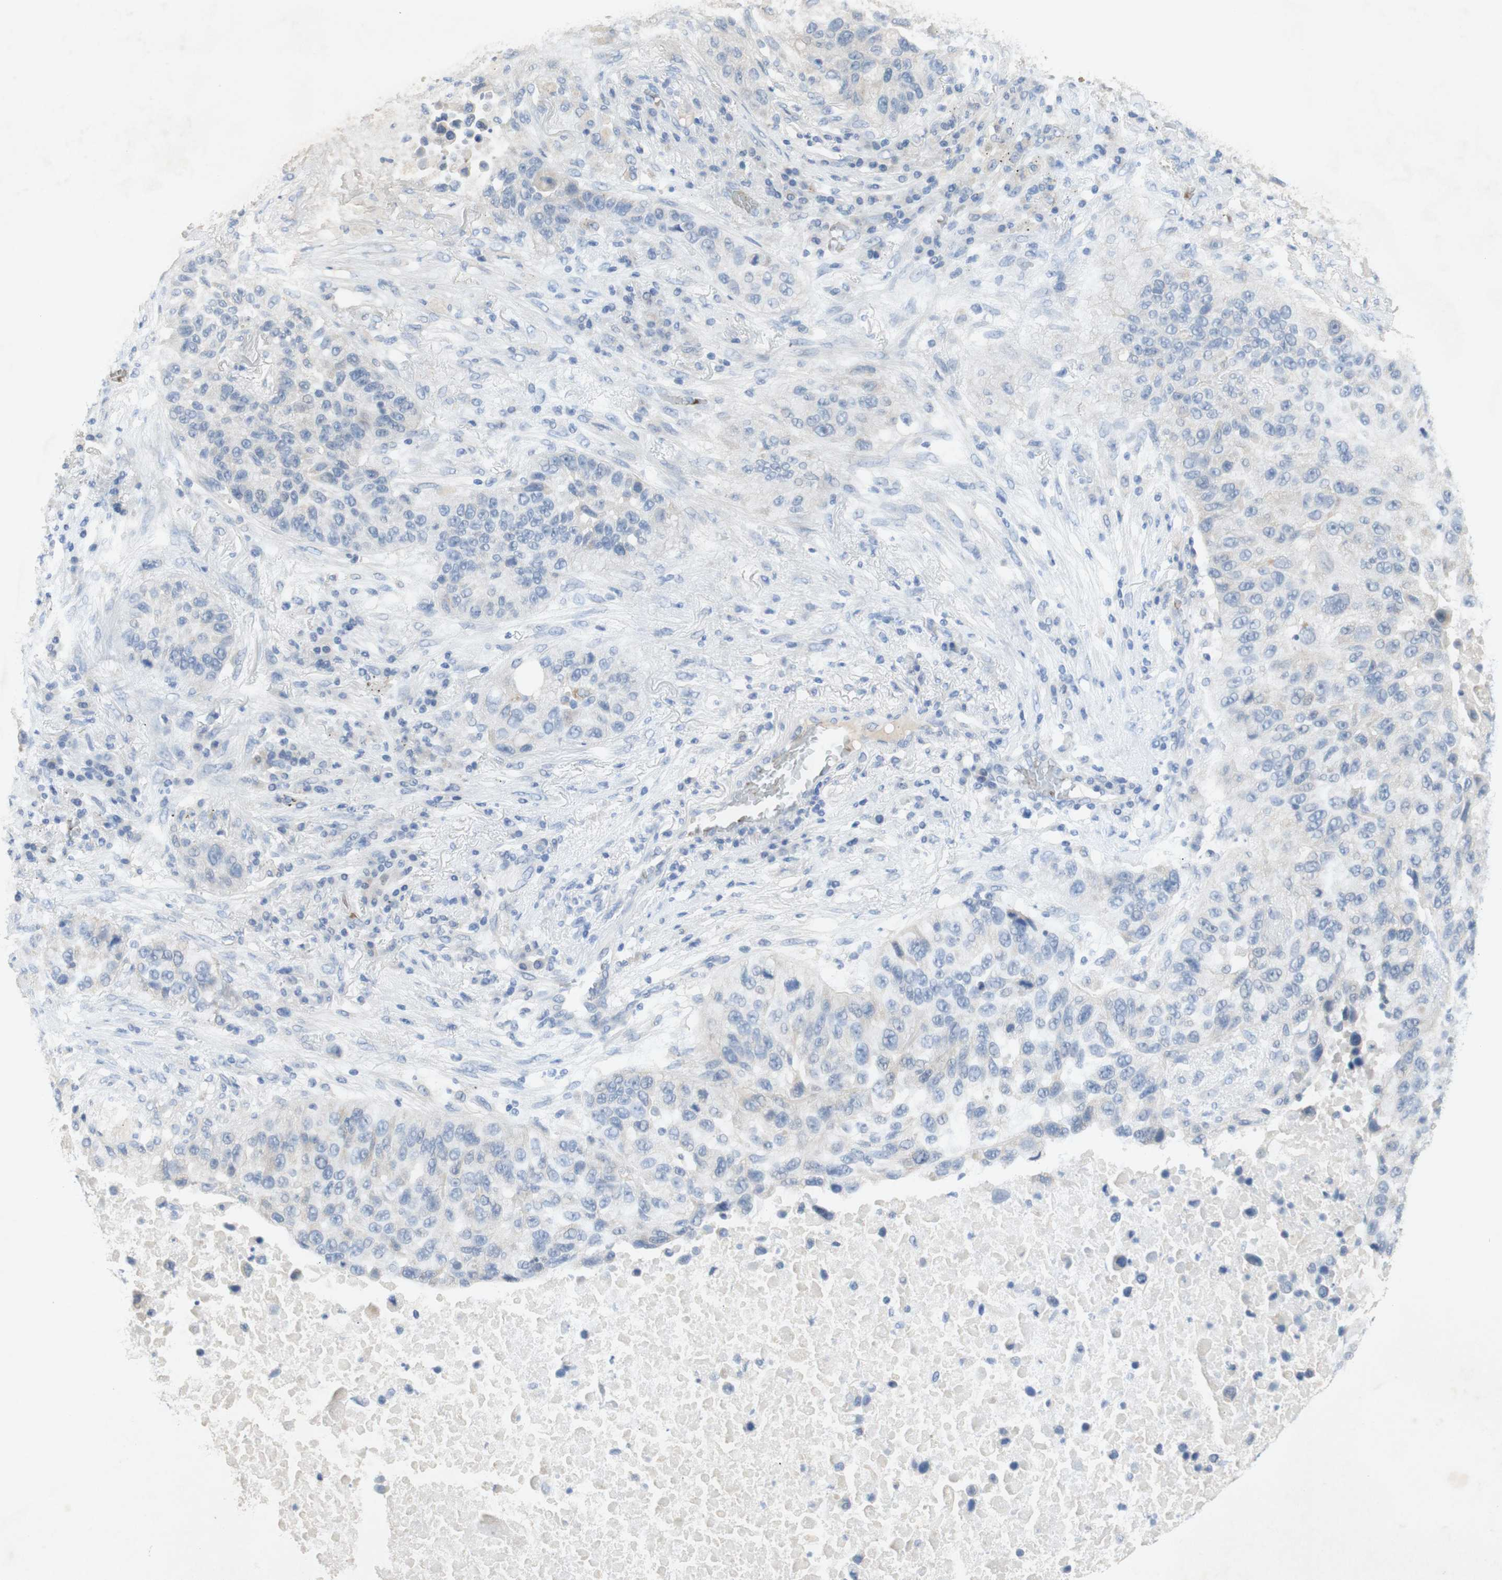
{"staining": {"intensity": "negative", "quantity": "none", "location": "none"}, "tissue": "lung cancer", "cell_type": "Tumor cells", "image_type": "cancer", "snomed": [{"axis": "morphology", "description": "Squamous cell carcinoma, NOS"}, {"axis": "topography", "description": "Lung"}], "caption": "The IHC micrograph has no significant expression in tumor cells of squamous cell carcinoma (lung) tissue.", "gene": "EPO", "patient": {"sex": "male", "age": 57}}